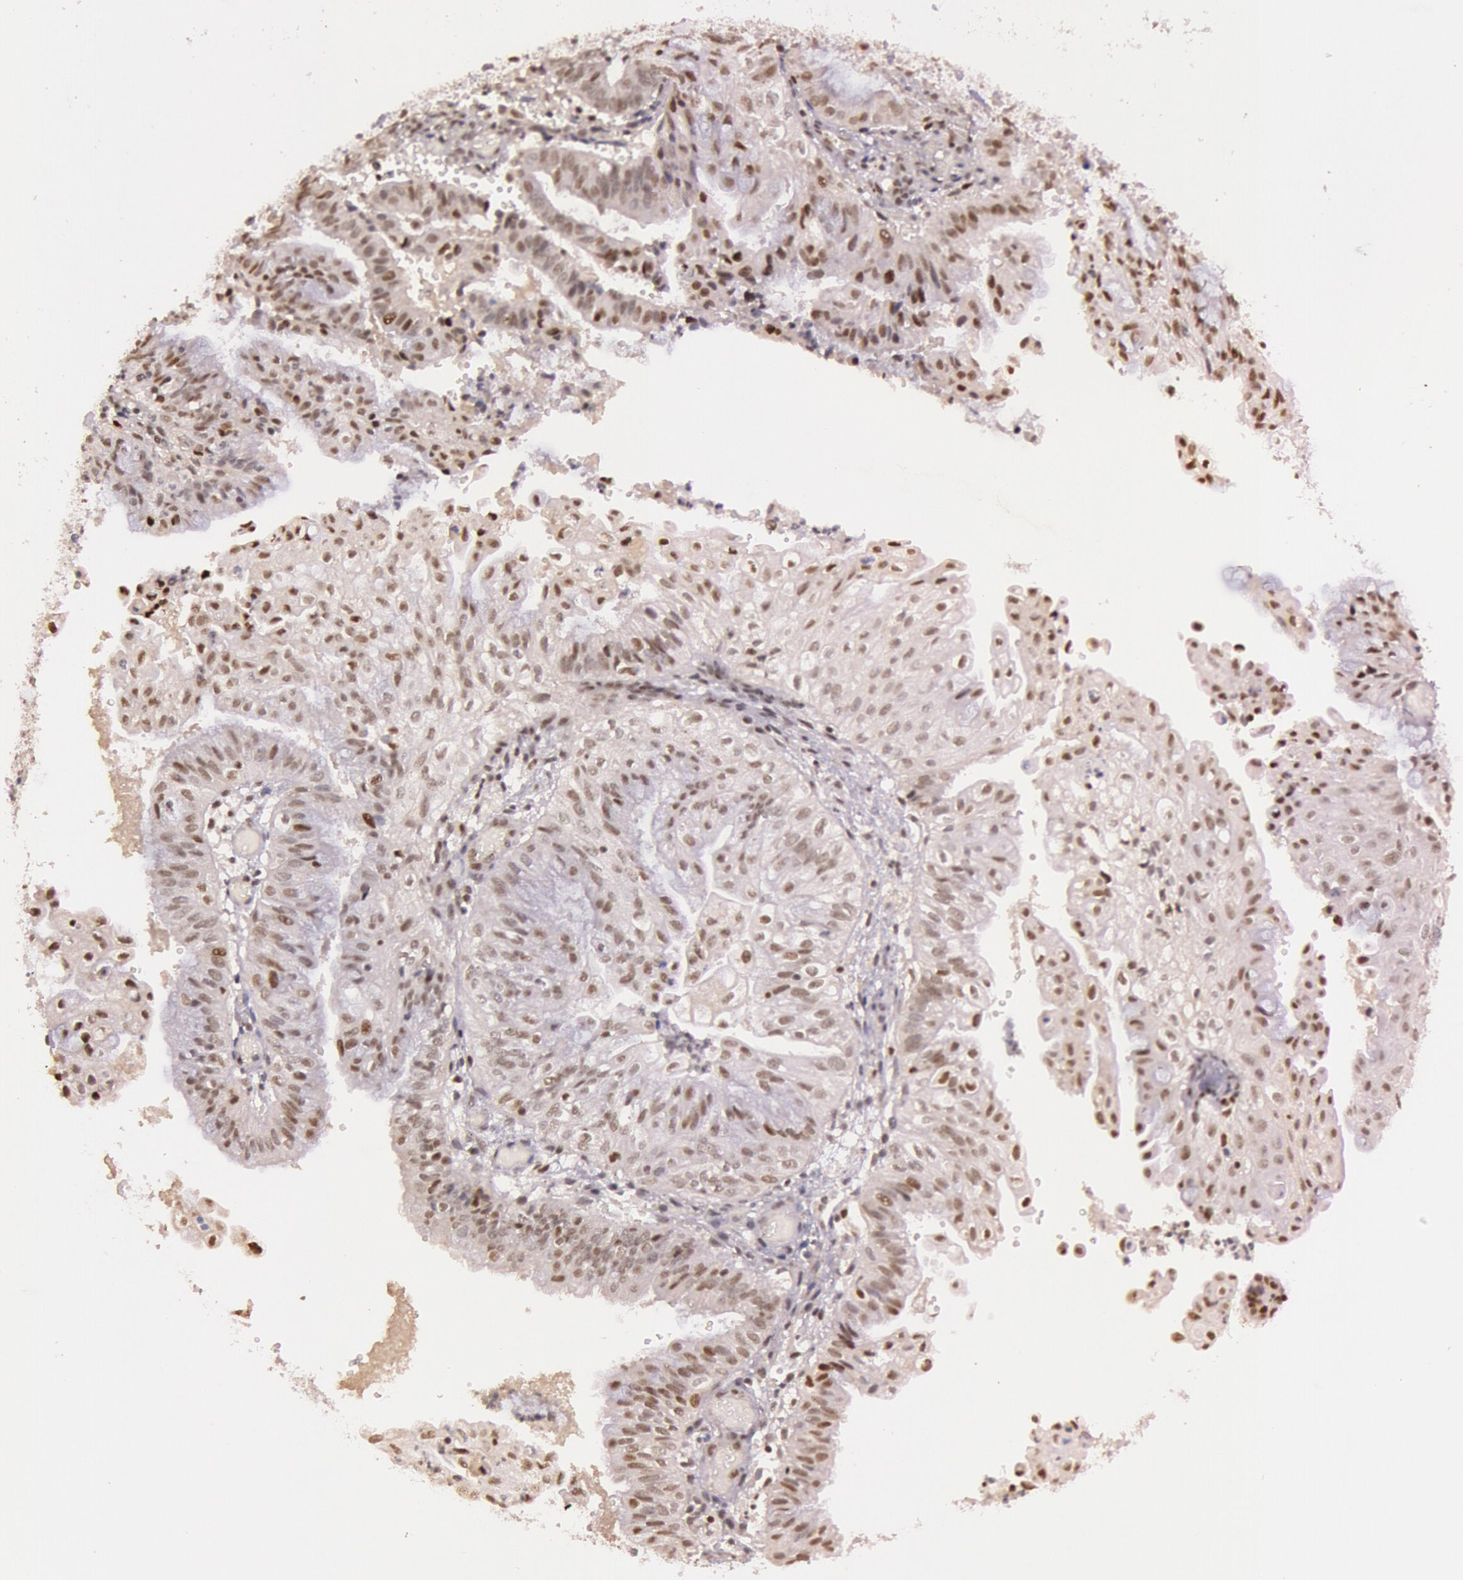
{"staining": {"intensity": "weak", "quantity": ">75%", "location": "nuclear"}, "tissue": "endometrial cancer", "cell_type": "Tumor cells", "image_type": "cancer", "snomed": [{"axis": "morphology", "description": "Adenocarcinoma, NOS"}, {"axis": "topography", "description": "Endometrium"}], "caption": "Immunohistochemistry (IHC) image of neoplastic tissue: endometrial adenocarcinoma stained using IHC displays low levels of weak protein expression localized specifically in the nuclear of tumor cells, appearing as a nuclear brown color.", "gene": "TASL", "patient": {"sex": "female", "age": 55}}